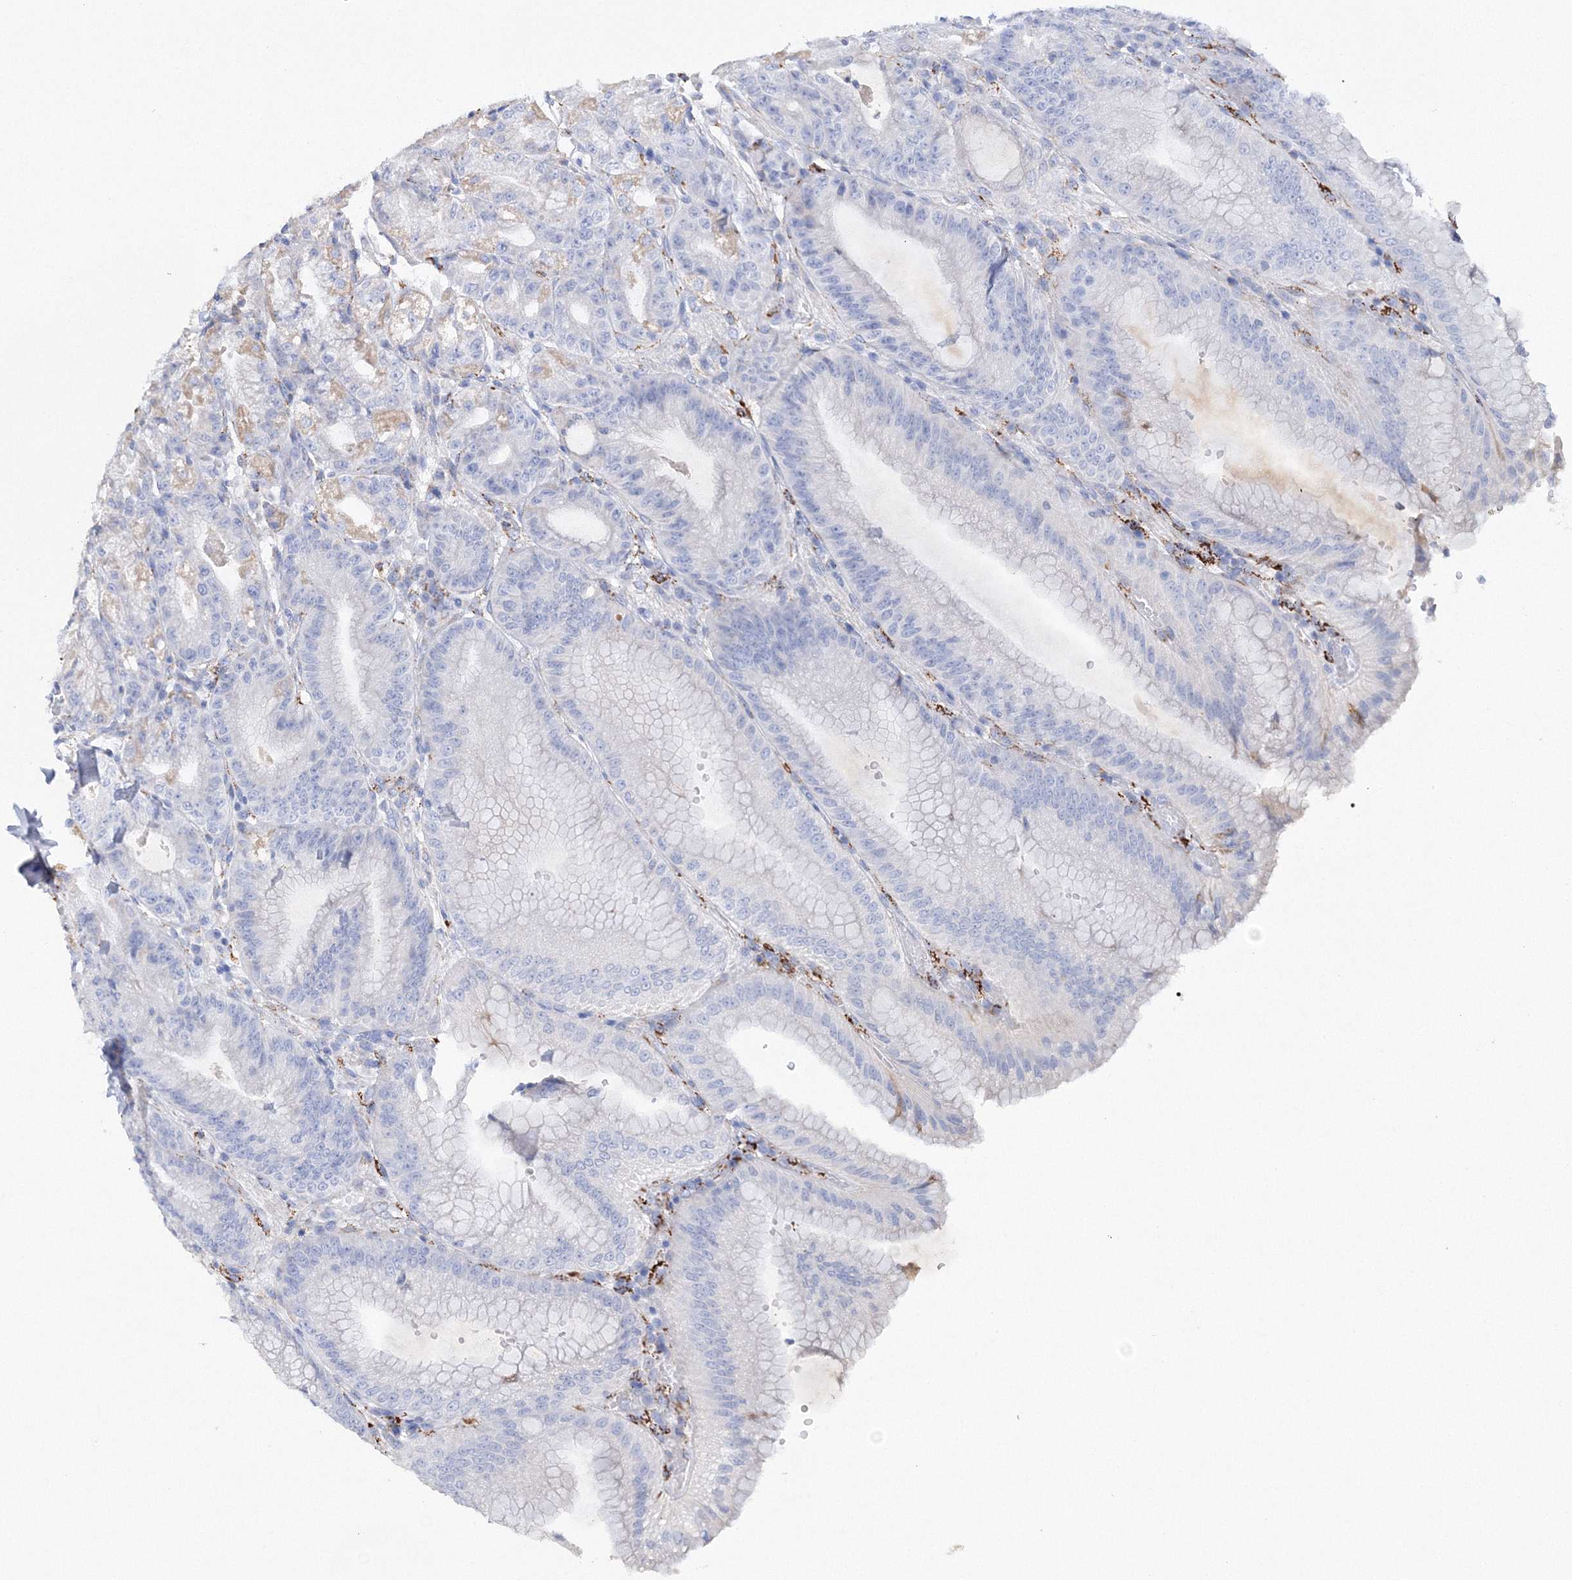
{"staining": {"intensity": "moderate", "quantity": "<25%", "location": "cytoplasmic/membranous"}, "tissue": "stomach", "cell_type": "Glandular cells", "image_type": "normal", "snomed": [{"axis": "morphology", "description": "Normal tissue, NOS"}, {"axis": "topography", "description": "Stomach, upper"}, {"axis": "topography", "description": "Stomach, lower"}], "caption": "Benign stomach shows moderate cytoplasmic/membranous expression in about <25% of glandular cells, visualized by immunohistochemistry. The staining was performed using DAB (3,3'-diaminobenzidine) to visualize the protein expression in brown, while the nuclei were stained in blue with hematoxylin (Magnification: 20x).", "gene": "MERTK", "patient": {"sex": "male", "age": 71}}